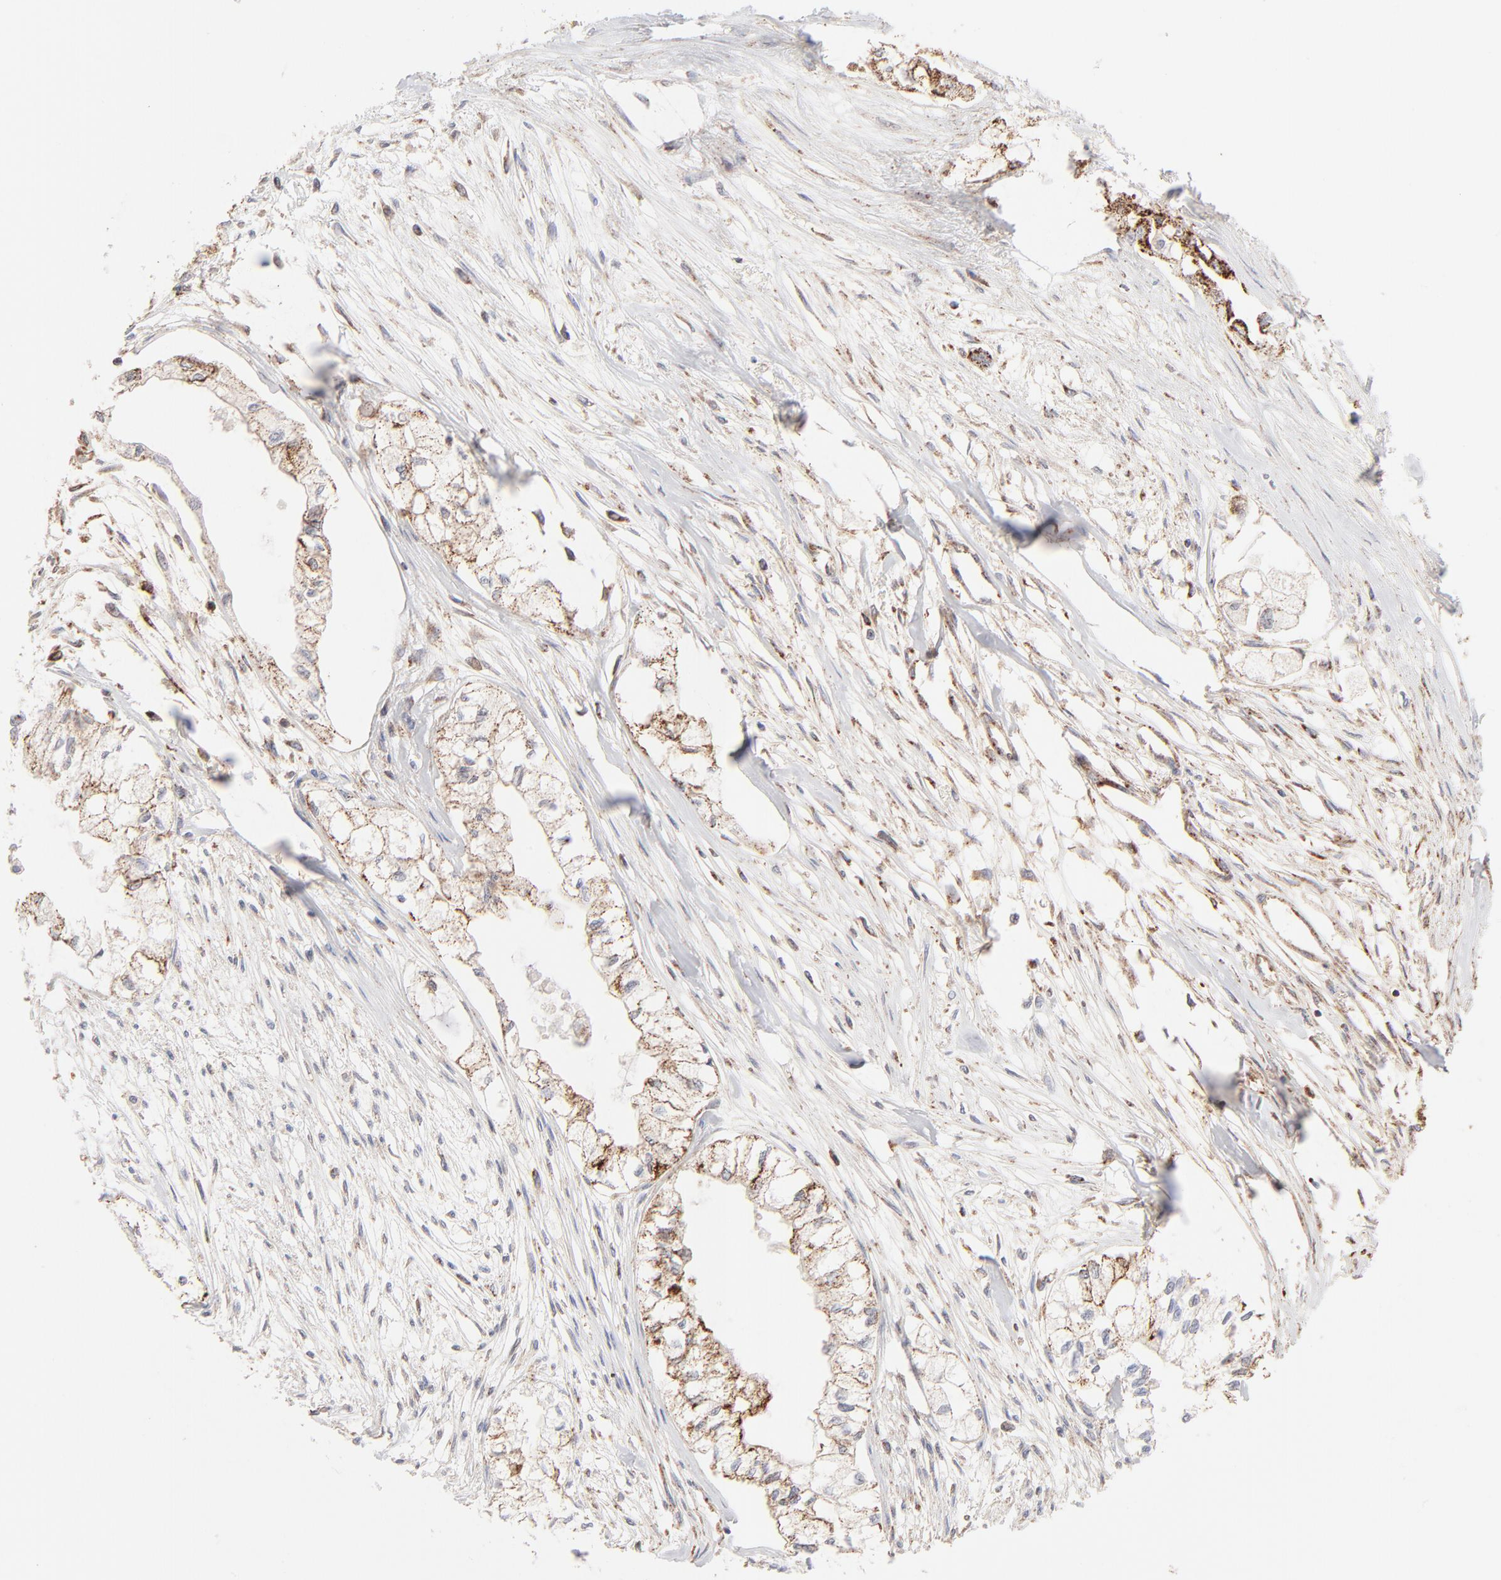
{"staining": {"intensity": "moderate", "quantity": ">75%", "location": "cytoplasmic/membranous"}, "tissue": "pancreatic cancer", "cell_type": "Tumor cells", "image_type": "cancer", "snomed": [{"axis": "morphology", "description": "Adenocarcinoma, NOS"}, {"axis": "topography", "description": "Pancreas"}], "caption": "Adenocarcinoma (pancreatic) was stained to show a protein in brown. There is medium levels of moderate cytoplasmic/membranous positivity in about >75% of tumor cells. (Stains: DAB (3,3'-diaminobenzidine) in brown, nuclei in blue, Microscopy: brightfield microscopy at high magnification).", "gene": "CSPG4", "patient": {"sex": "male", "age": 79}}